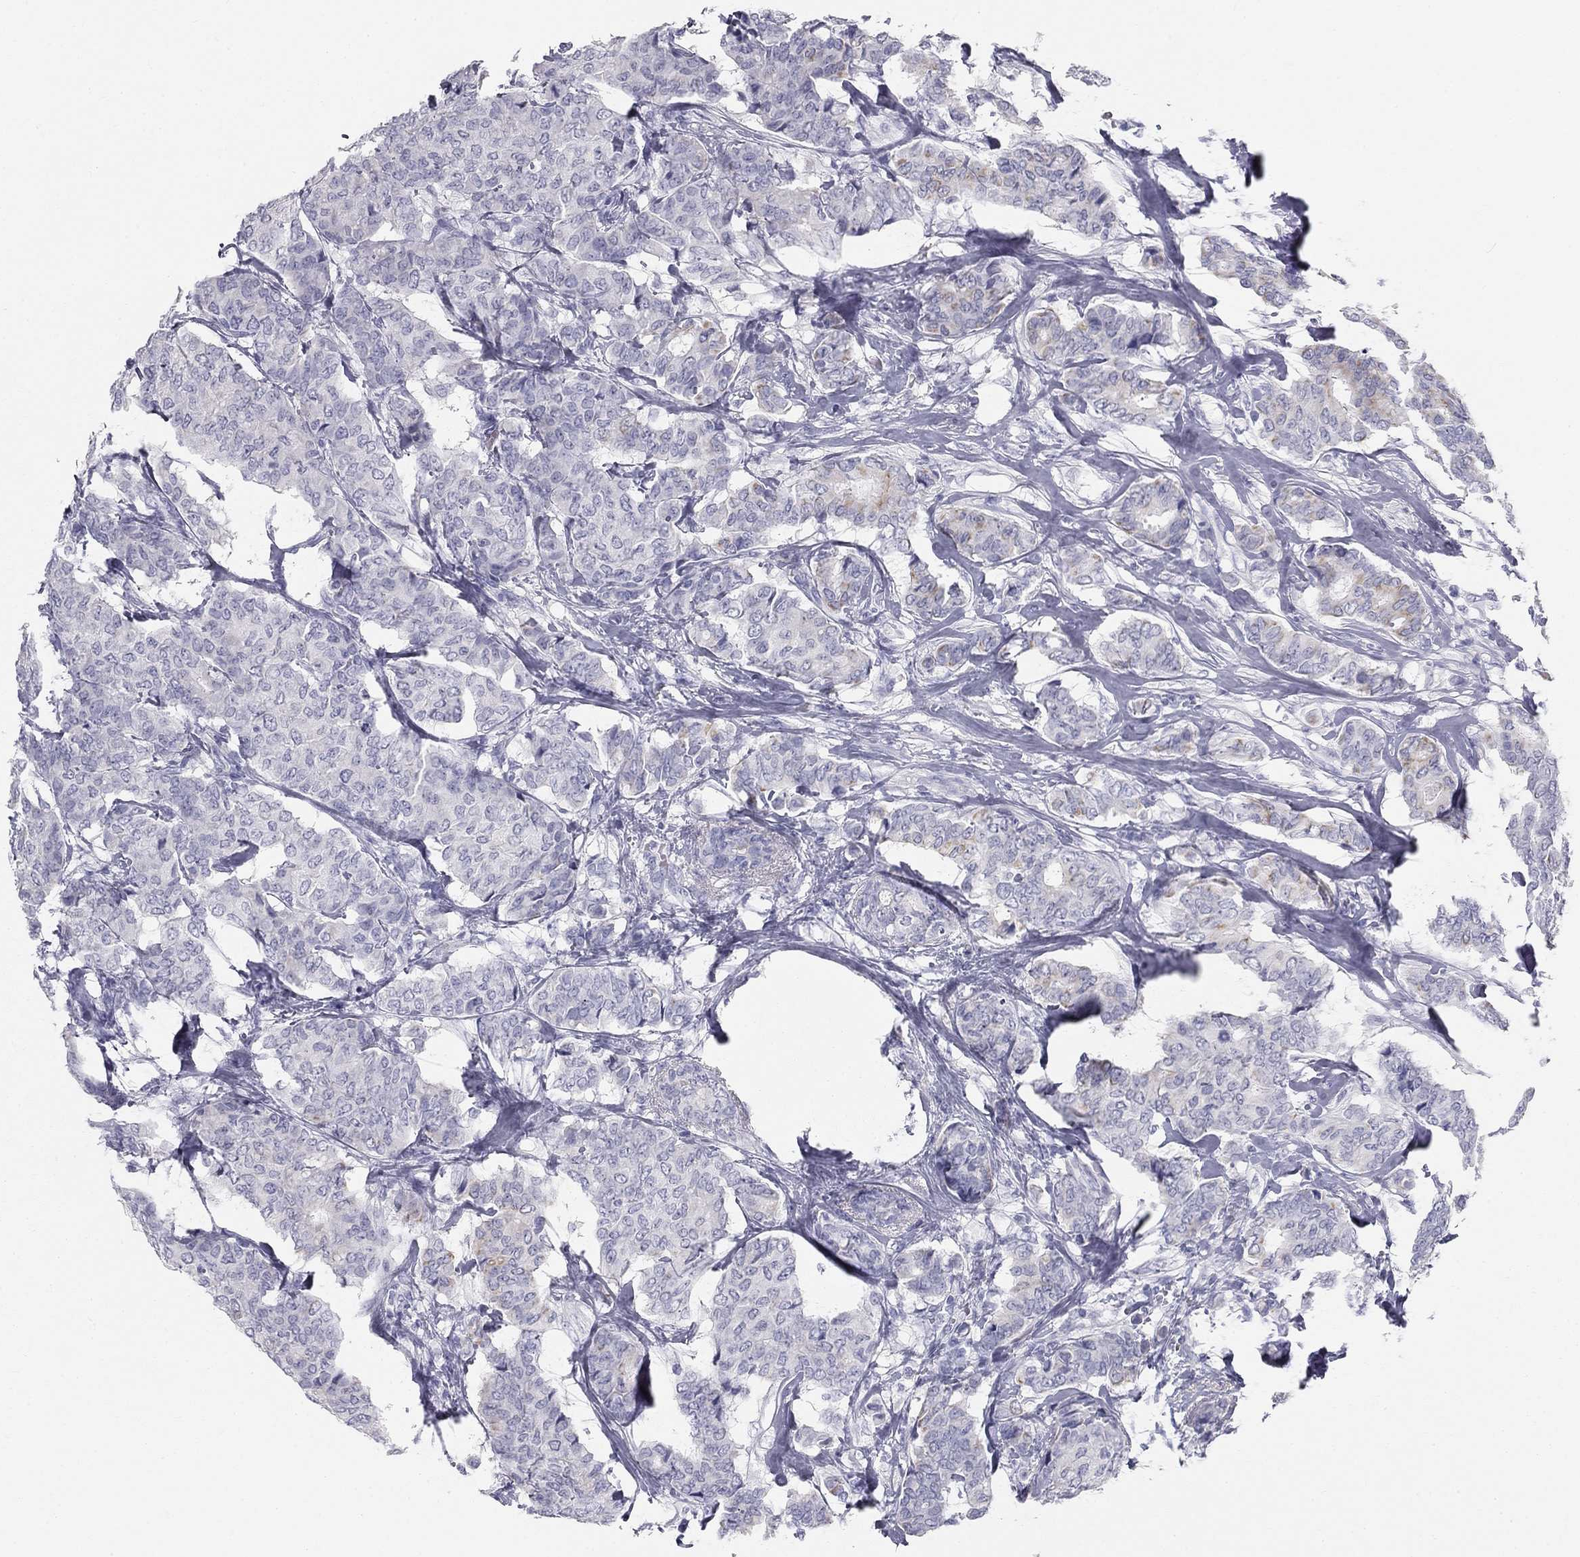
{"staining": {"intensity": "negative", "quantity": "none", "location": "none"}, "tissue": "breast cancer", "cell_type": "Tumor cells", "image_type": "cancer", "snomed": [{"axis": "morphology", "description": "Duct carcinoma"}, {"axis": "topography", "description": "Breast"}], "caption": "Tumor cells are negative for brown protein staining in breast cancer (invasive ductal carcinoma).", "gene": "SULT2B1", "patient": {"sex": "female", "age": 75}}